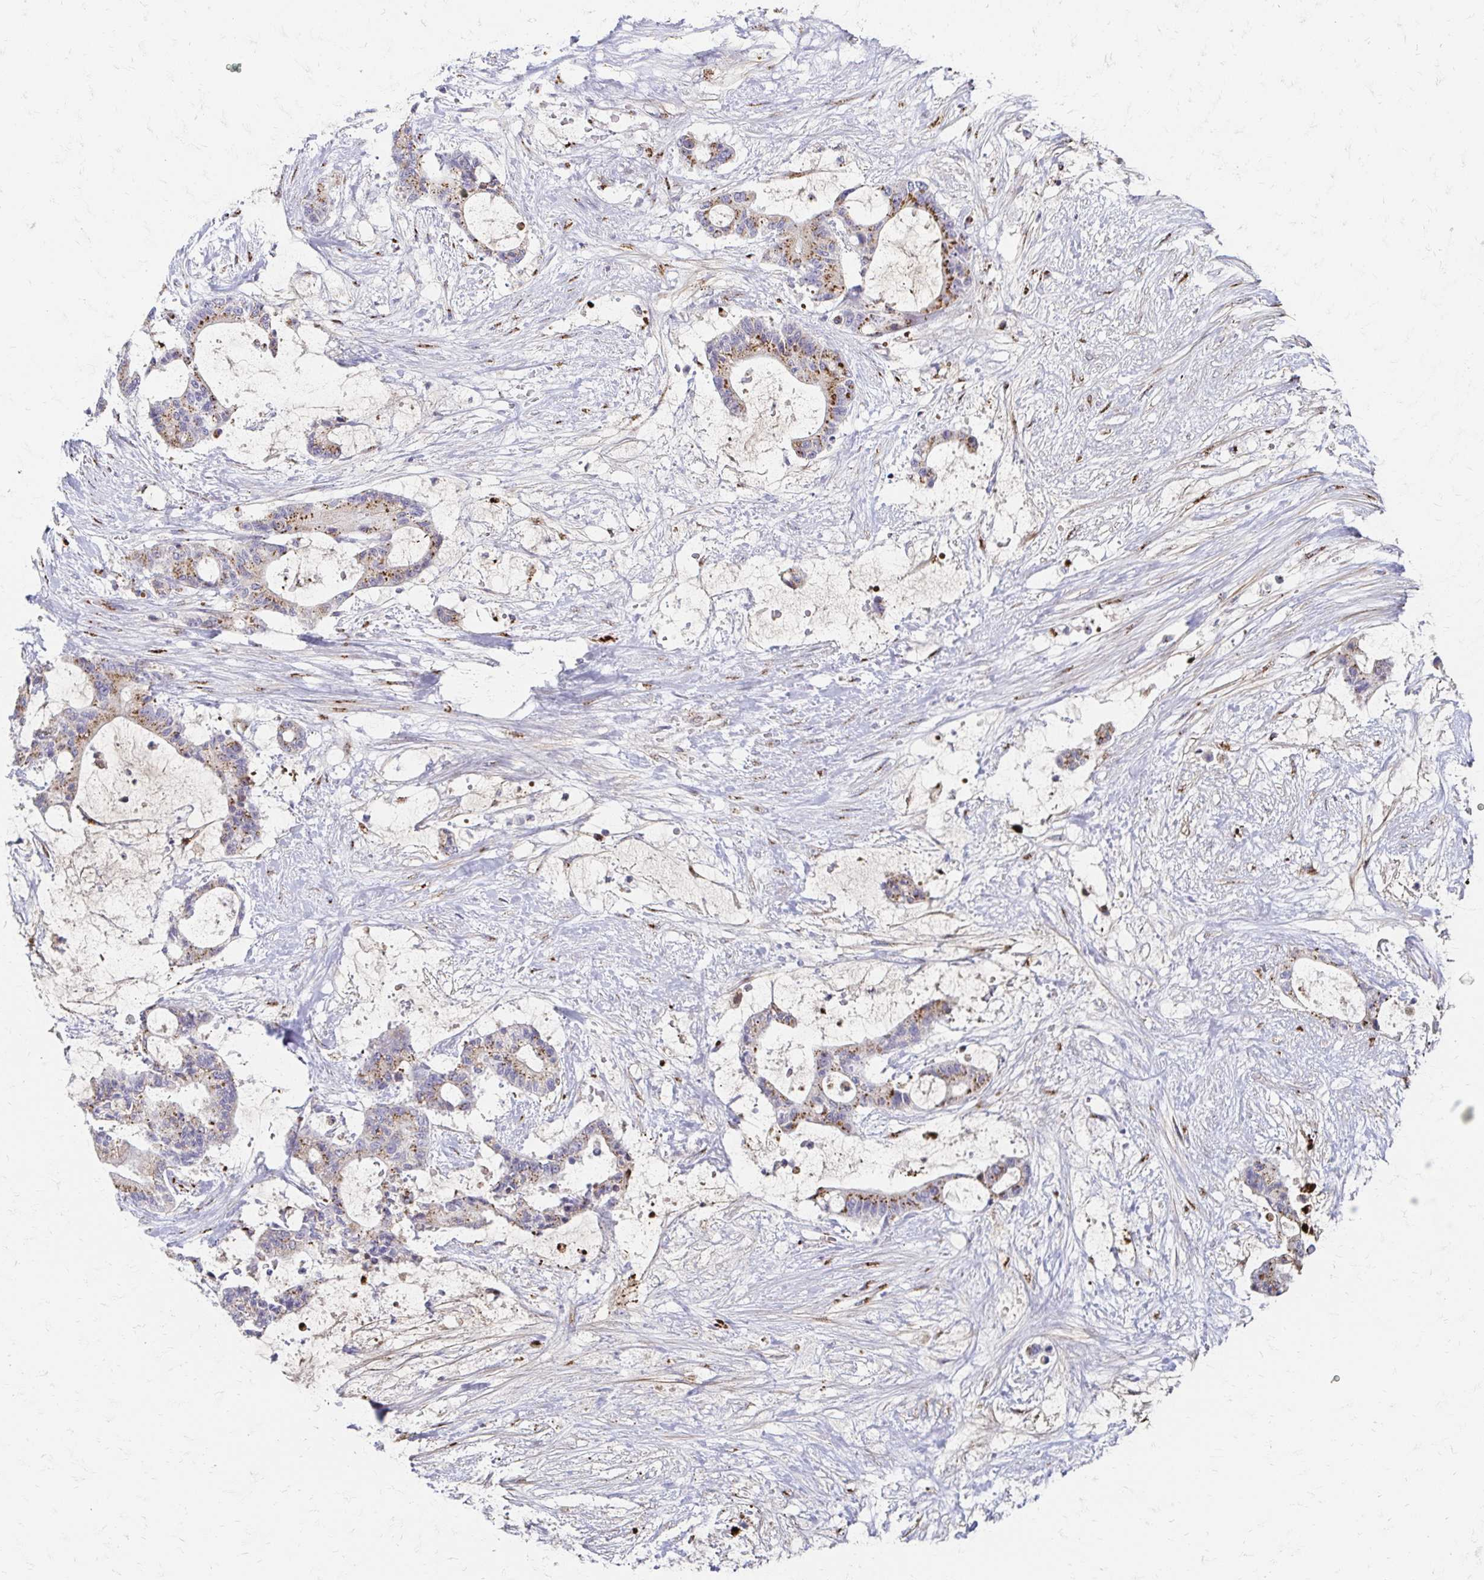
{"staining": {"intensity": "moderate", "quantity": ">75%", "location": "cytoplasmic/membranous"}, "tissue": "liver cancer", "cell_type": "Tumor cells", "image_type": "cancer", "snomed": [{"axis": "morphology", "description": "Normal tissue, NOS"}, {"axis": "morphology", "description": "Cholangiocarcinoma"}, {"axis": "topography", "description": "Liver"}, {"axis": "topography", "description": "Peripheral nerve tissue"}], "caption": "High-magnification brightfield microscopy of liver cholangiocarcinoma stained with DAB (3,3'-diaminobenzidine) (brown) and counterstained with hematoxylin (blue). tumor cells exhibit moderate cytoplasmic/membranous expression is identified in about>75% of cells.", "gene": "TM9SF1", "patient": {"sex": "female", "age": 73}}